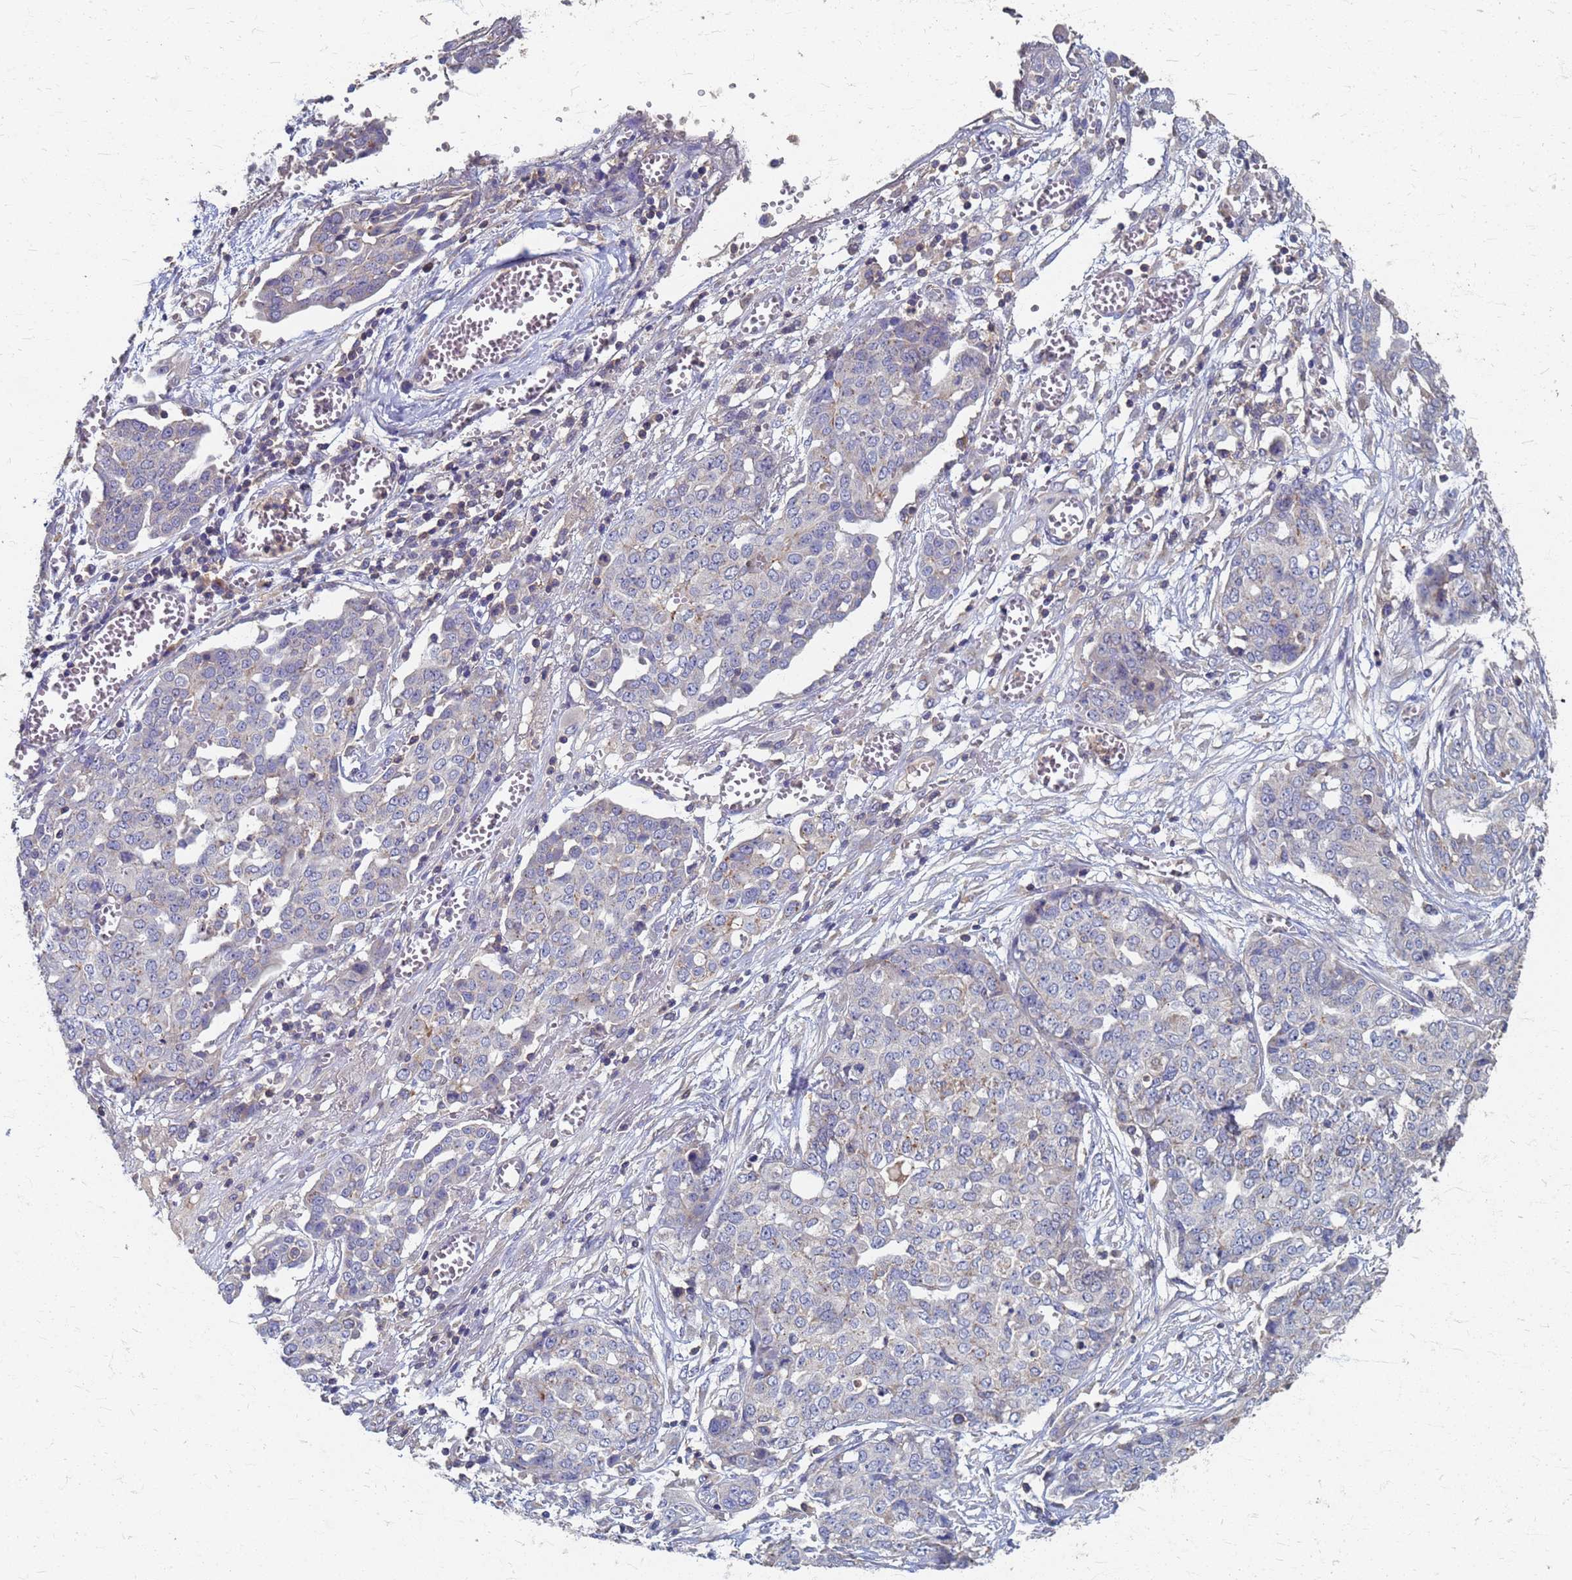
{"staining": {"intensity": "negative", "quantity": "none", "location": "none"}, "tissue": "ovarian cancer", "cell_type": "Tumor cells", "image_type": "cancer", "snomed": [{"axis": "morphology", "description": "Cystadenocarcinoma, serous, NOS"}, {"axis": "topography", "description": "Soft tissue"}, {"axis": "topography", "description": "Ovary"}], "caption": "Histopathology image shows no significant protein positivity in tumor cells of serous cystadenocarcinoma (ovarian).", "gene": "KRCC1", "patient": {"sex": "female", "age": 57}}